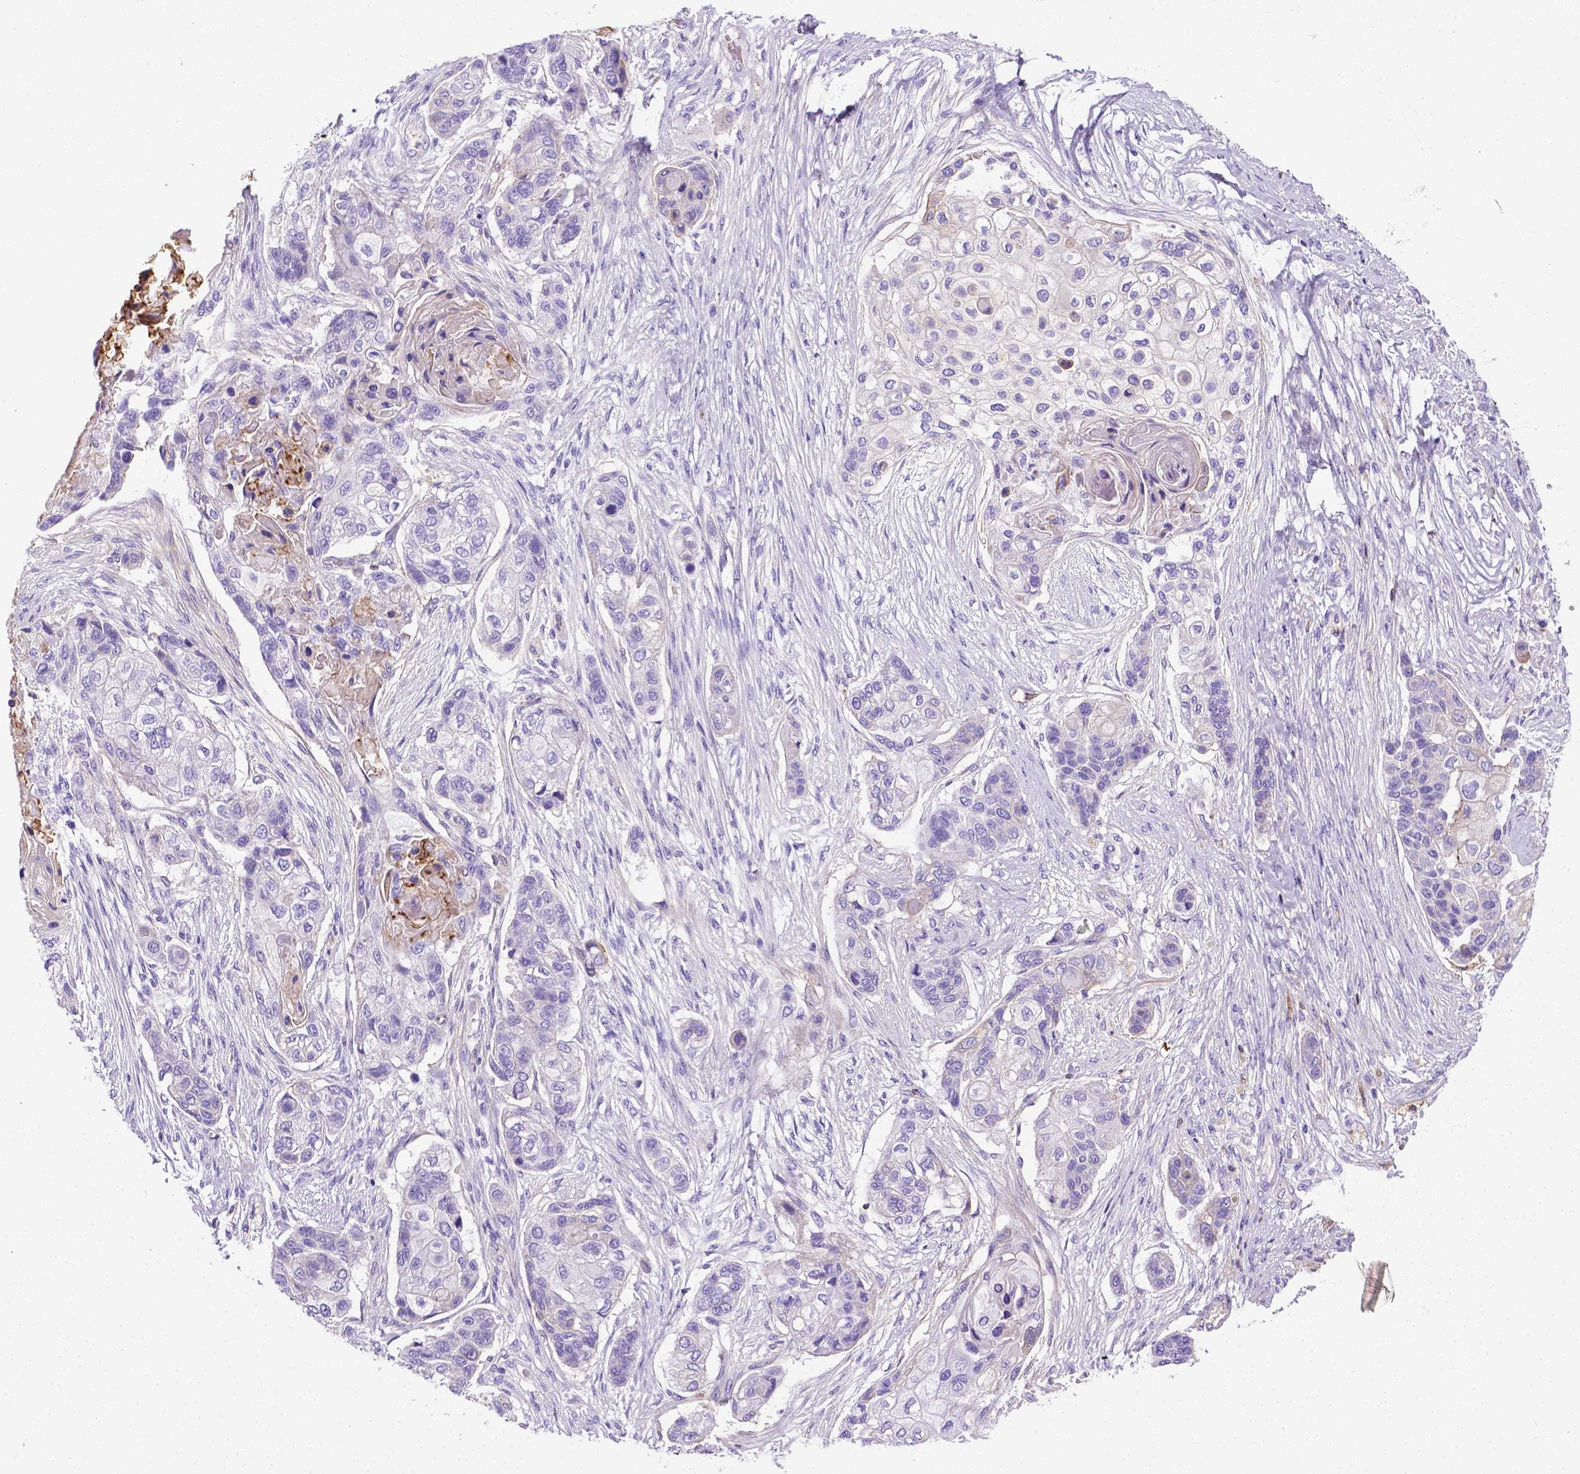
{"staining": {"intensity": "negative", "quantity": "none", "location": "none"}, "tissue": "lung cancer", "cell_type": "Tumor cells", "image_type": "cancer", "snomed": [{"axis": "morphology", "description": "Squamous cell carcinoma, NOS"}, {"axis": "topography", "description": "Lung"}], "caption": "DAB (3,3'-diaminobenzidine) immunohistochemical staining of human lung cancer (squamous cell carcinoma) reveals no significant expression in tumor cells.", "gene": "APOE", "patient": {"sex": "male", "age": 69}}